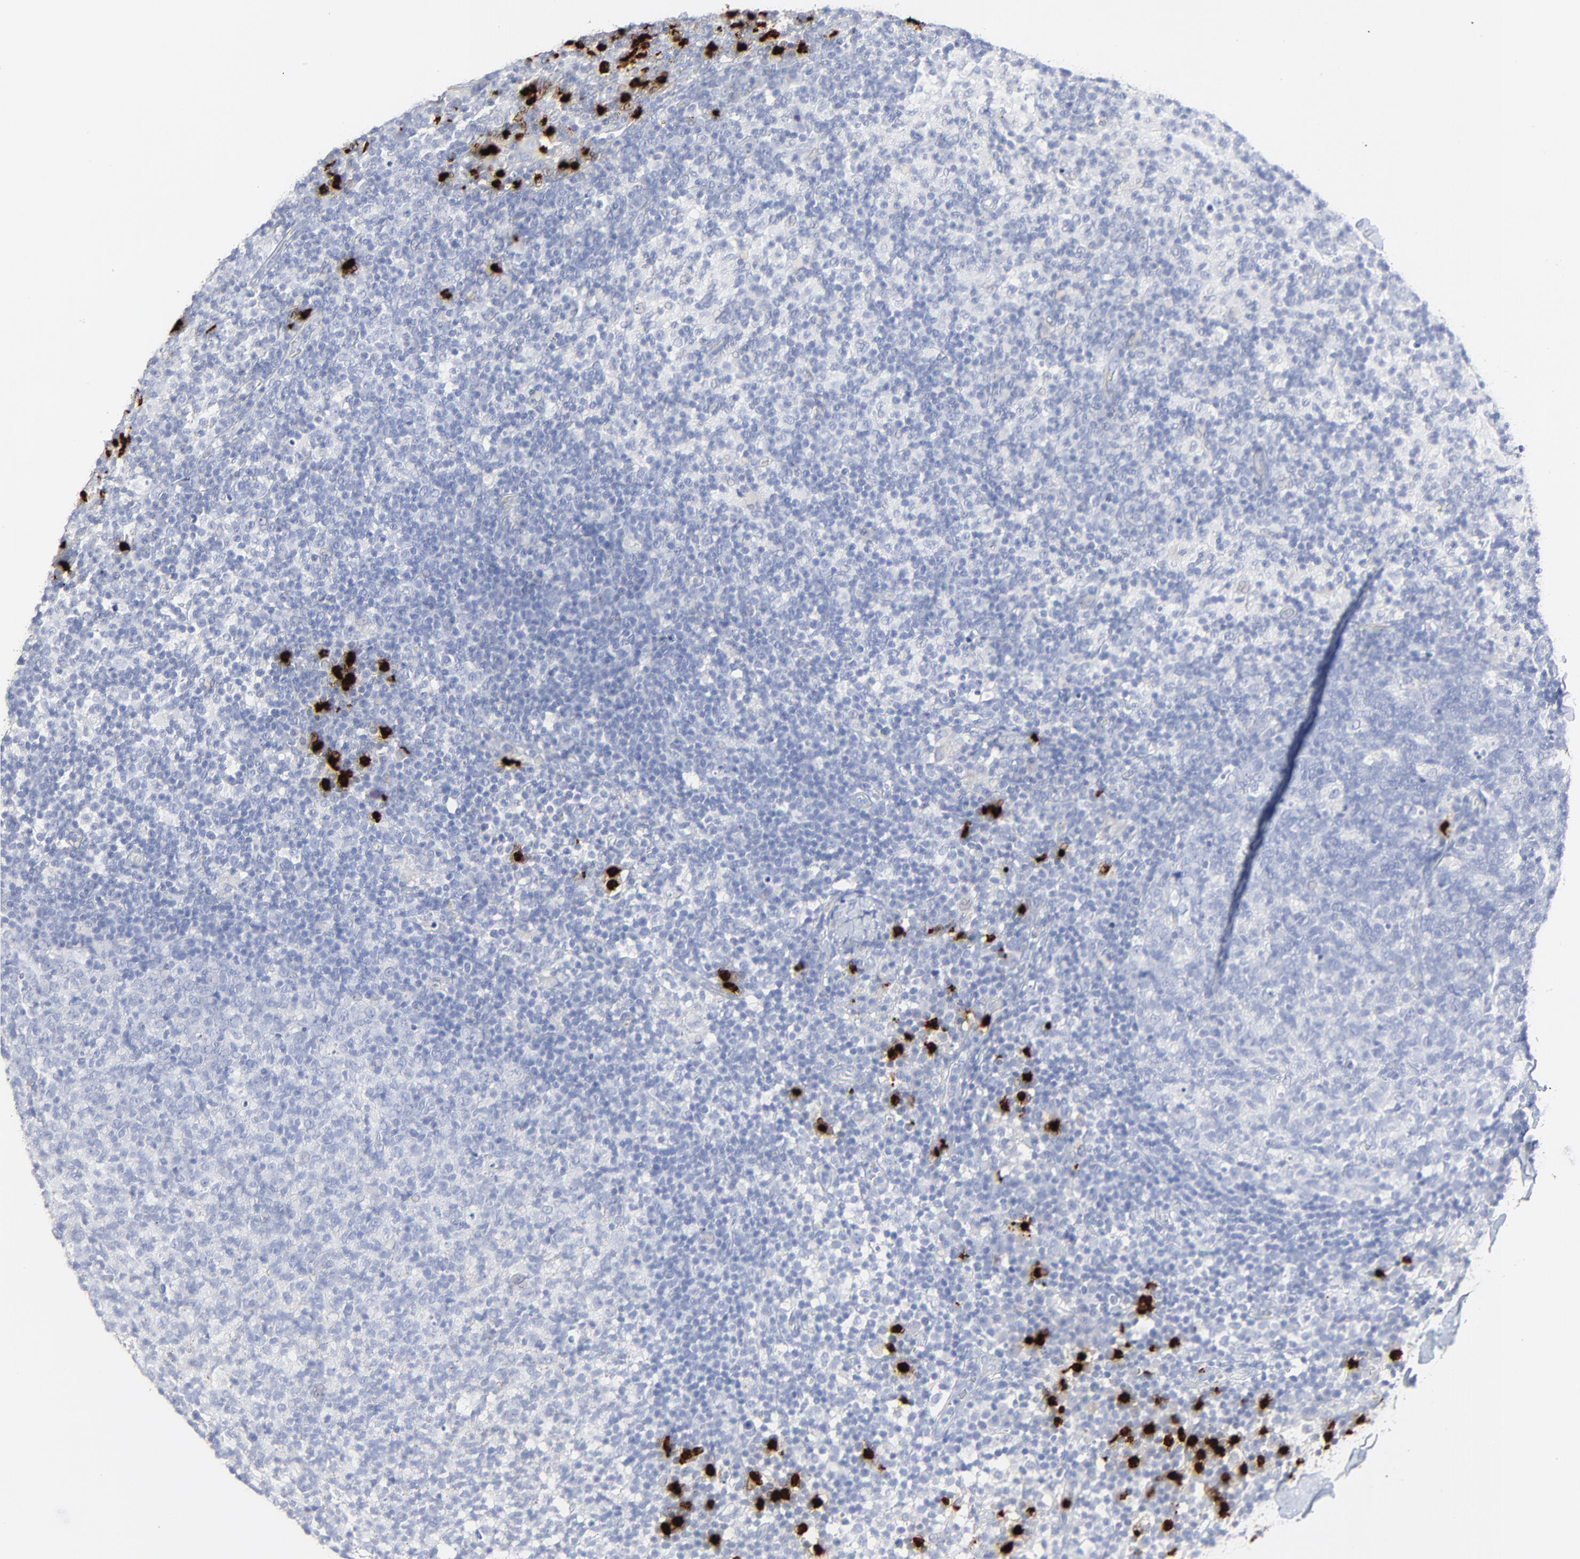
{"staining": {"intensity": "negative", "quantity": "none", "location": "none"}, "tissue": "lymph node", "cell_type": "Germinal center cells", "image_type": "normal", "snomed": [{"axis": "morphology", "description": "Normal tissue, NOS"}, {"axis": "morphology", "description": "Inflammation, NOS"}, {"axis": "topography", "description": "Lymph node"}], "caption": "Immunohistochemistry of benign human lymph node reveals no positivity in germinal center cells.", "gene": "LCN2", "patient": {"sex": "male", "age": 55}}